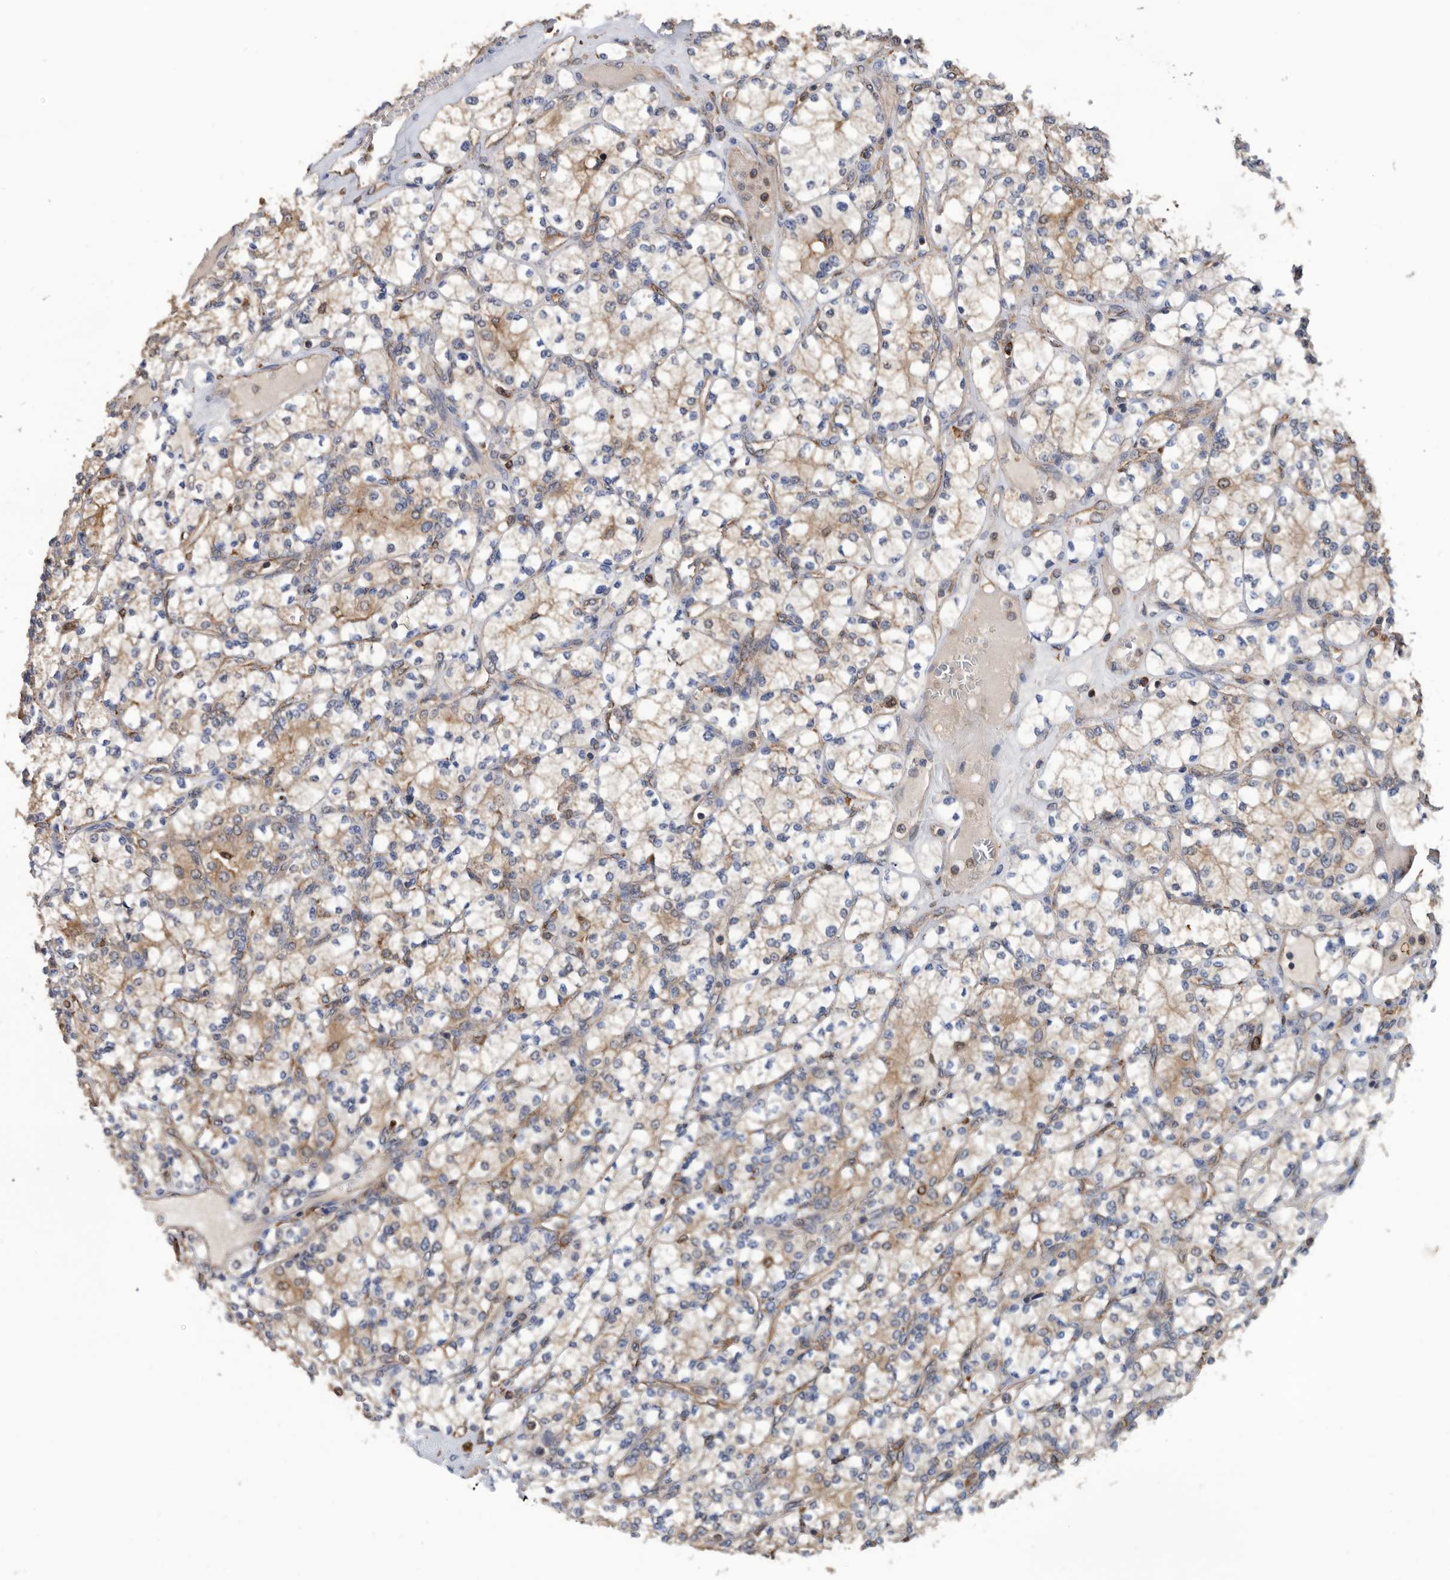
{"staining": {"intensity": "weak", "quantity": "25%-75%", "location": "cytoplasmic/membranous"}, "tissue": "renal cancer", "cell_type": "Tumor cells", "image_type": "cancer", "snomed": [{"axis": "morphology", "description": "Adenocarcinoma, NOS"}, {"axis": "topography", "description": "Kidney"}], "caption": "High-magnification brightfield microscopy of adenocarcinoma (renal) stained with DAB (brown) and counterstained with hematoxylin (blue). tumor cells exhibit weak cytoplasmic/membranous positivity is identified in about25%-75% of cells.", "gene": "ATAD2", "patient": {"sex": "male", "age": 77}}